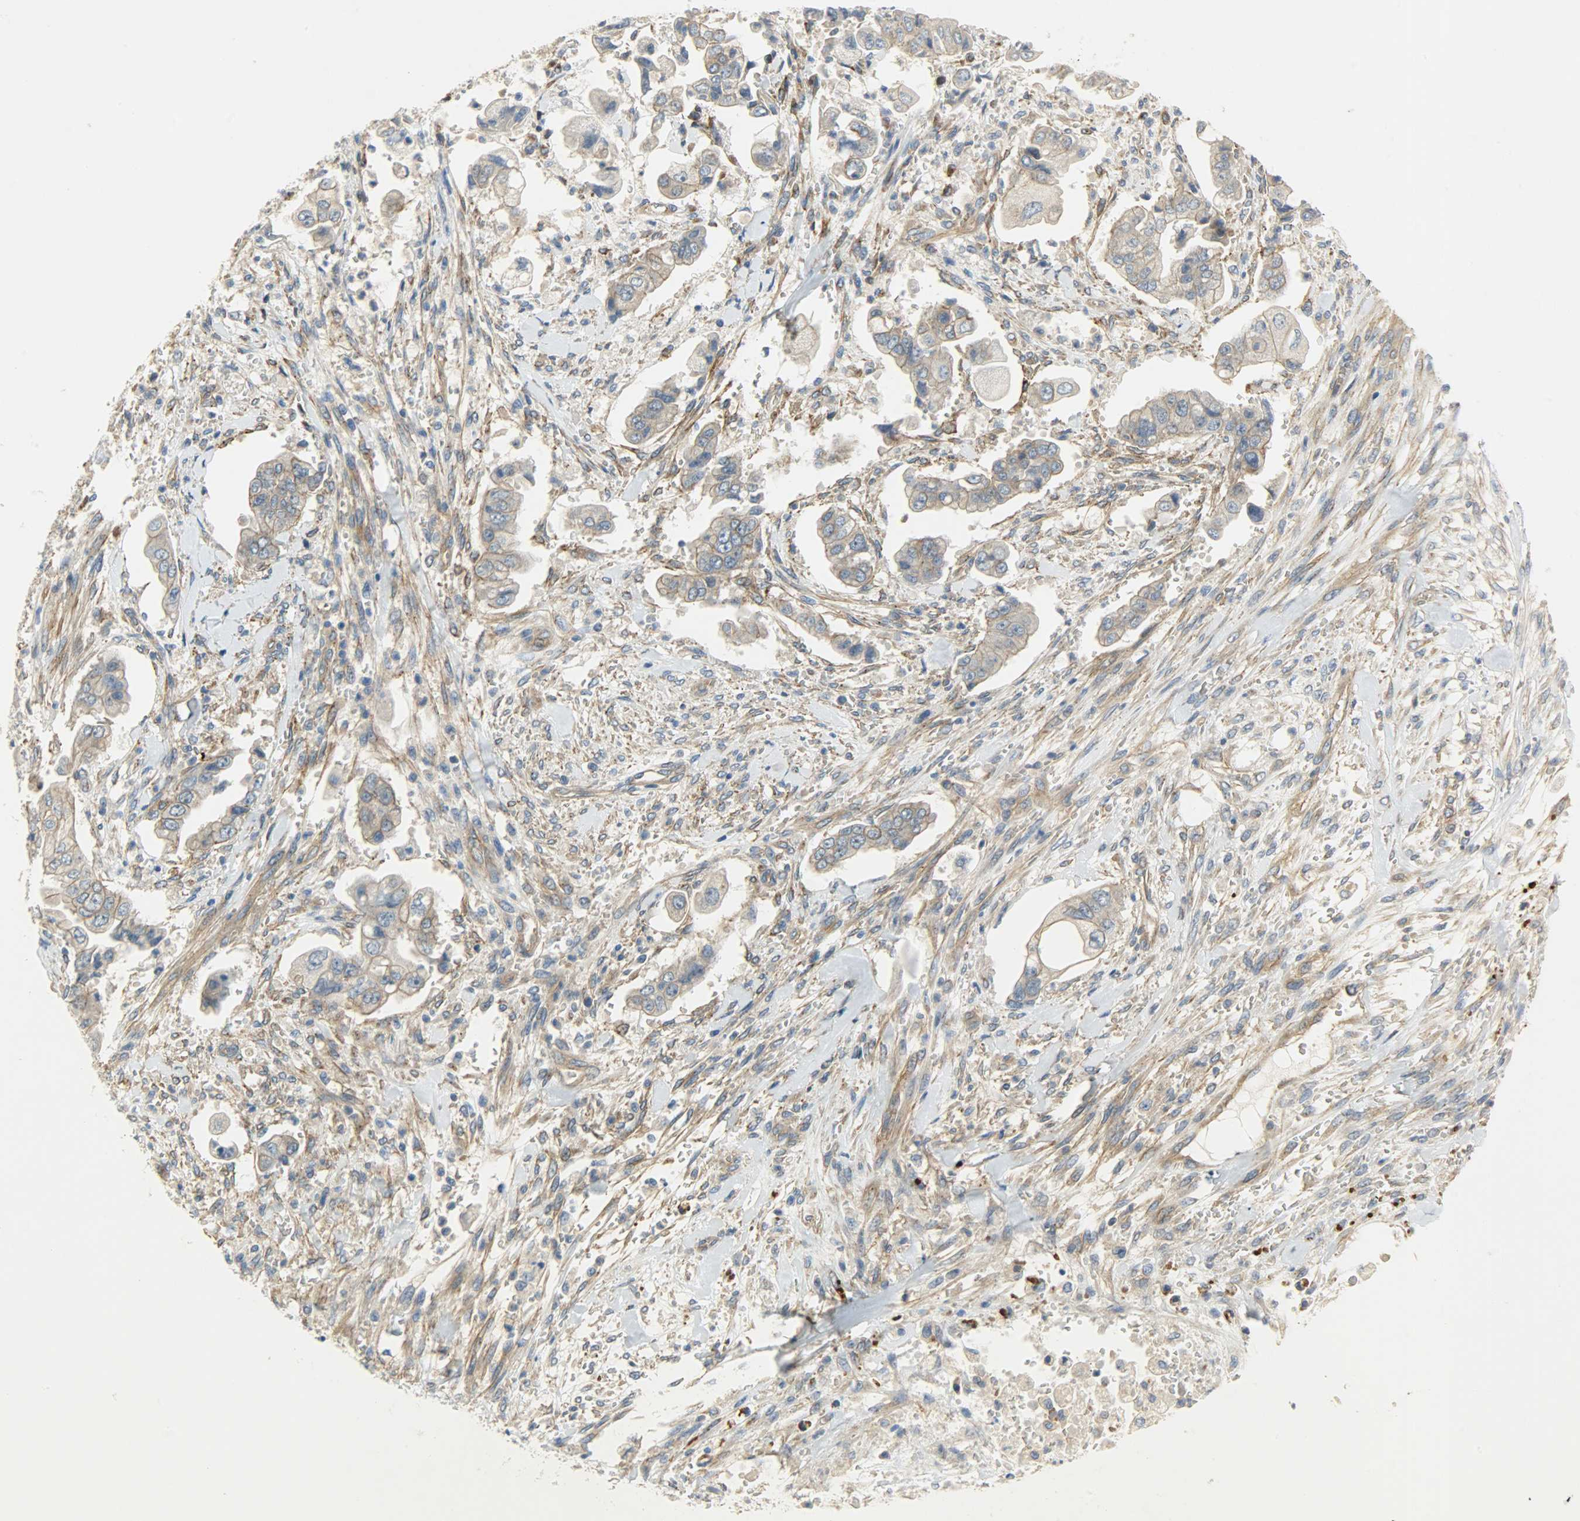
{"staining": {"intensity": "weak", "quantity": ">75%", "location": "cytoplasmic/membranous"}, "tissue": "stomach cancer", "cell_type": "Tumor cells", "image_type": "cancer", "snomed": [{"axis": "morphology", "description": "Adenocarcinoma, NOS"}, {"axis": "topography", "description": "Stomach"}], "caption": "The image shows immunohistochemical staining of adenocarcinoma (stomach). There is weak cytoplasmic/membranous expression is seen in approximately >75% of tumor cells.", "gene": "KIAA1217", "patient": {"sex": "male", "age": 62}}